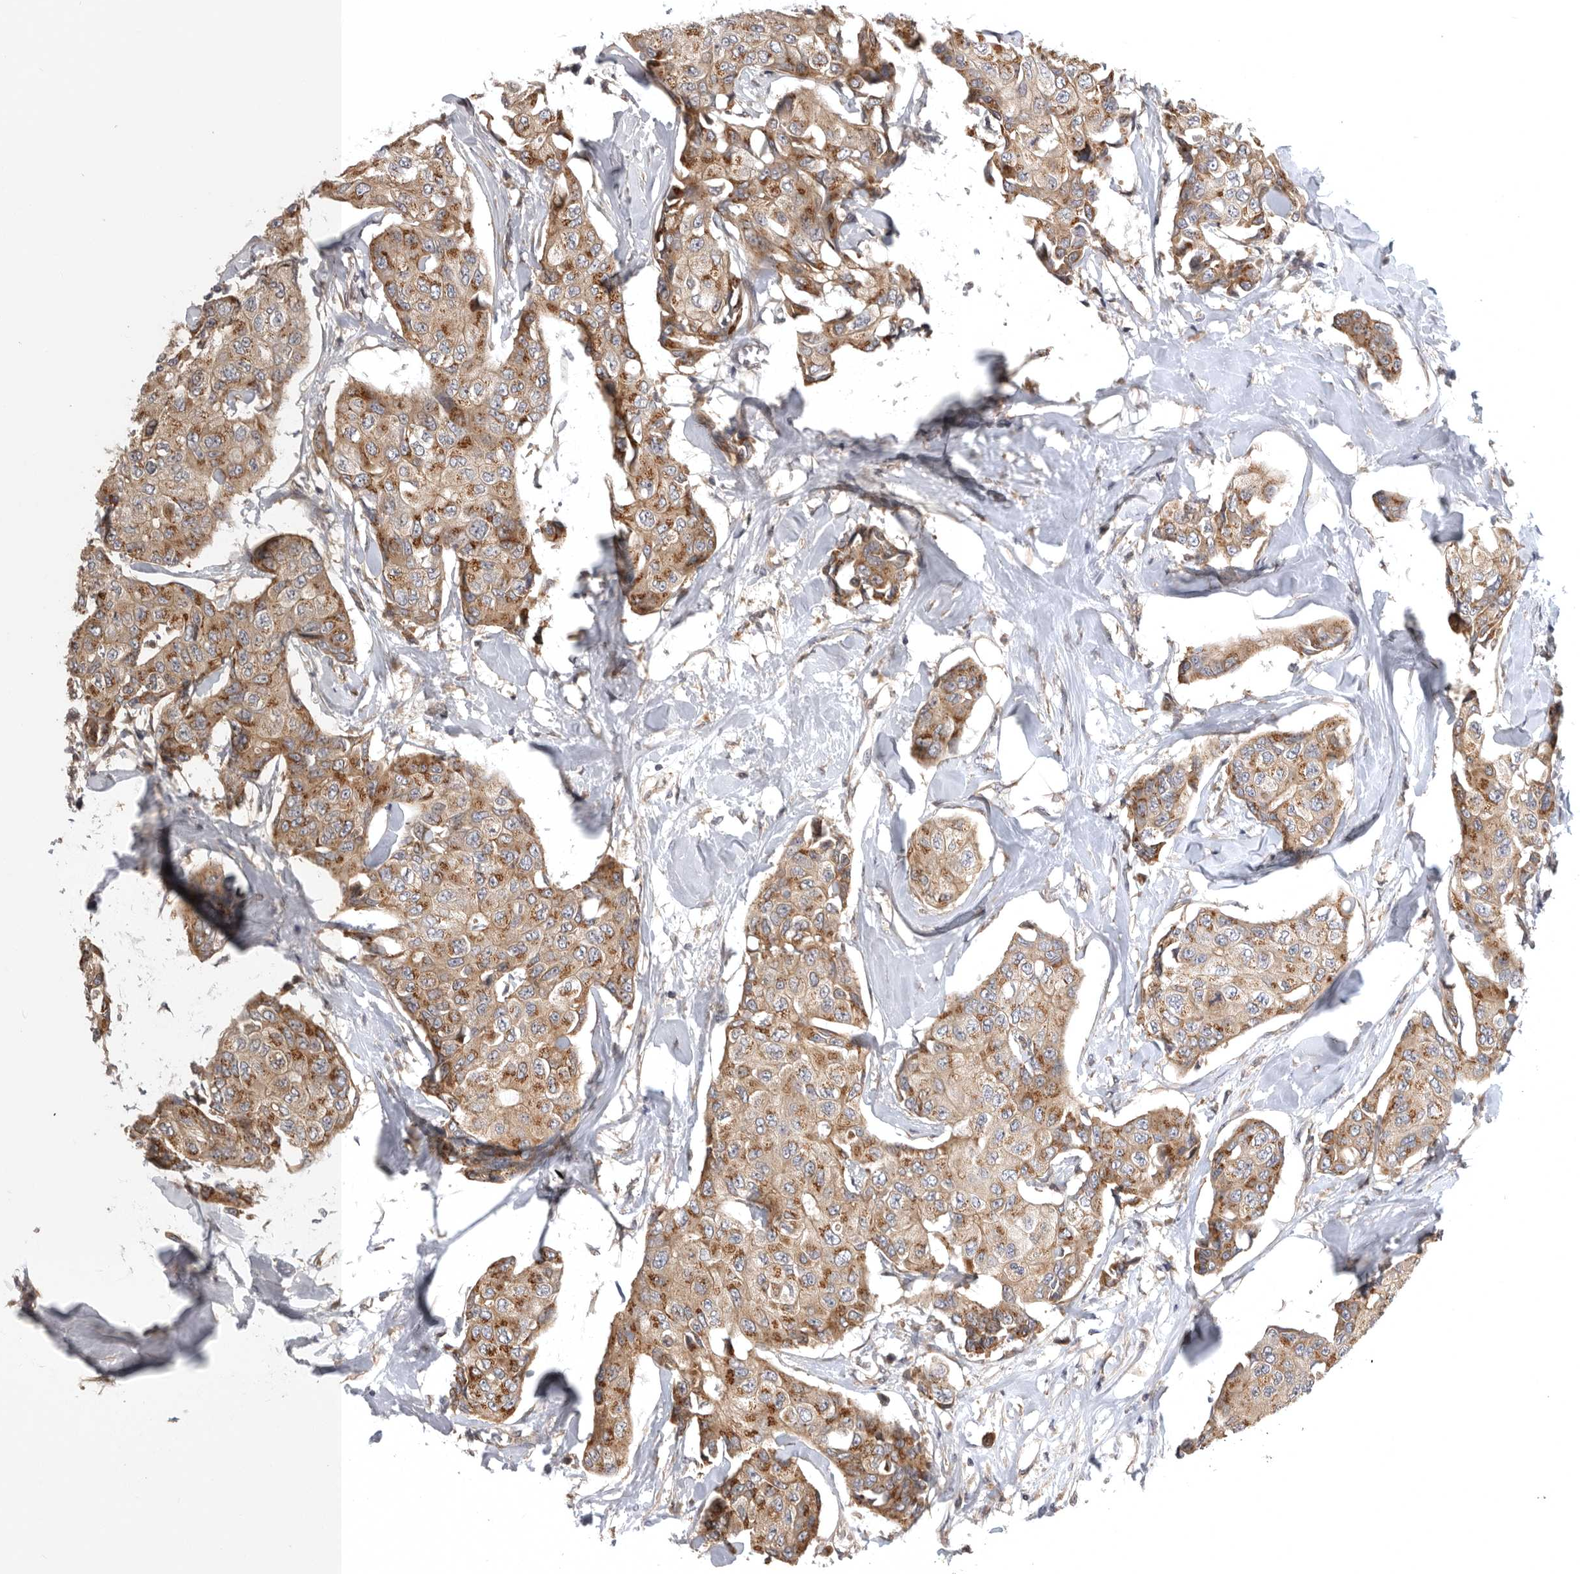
{"staining": {"intensity": "moderate", "quantity": ">75%", "location": "cytoplasmic/membranous"}, "tissue": "breast cancer", "cell_type": "Tumor cells", "image_type": "cancer", "snomed": [{"axis": "morphology", "description": "Duct carcinoma"}, {"axis": "topography", "description": "Breast"}], "caption": "Human breast infiltrating ductal carcinoma stained with a brown dye displays moderate cytoplasmic/membranous positive expression in approximately >75% of tumor cells.", "gene": "CUEDC1", "patient": {"sex": "female", "age": 80}}